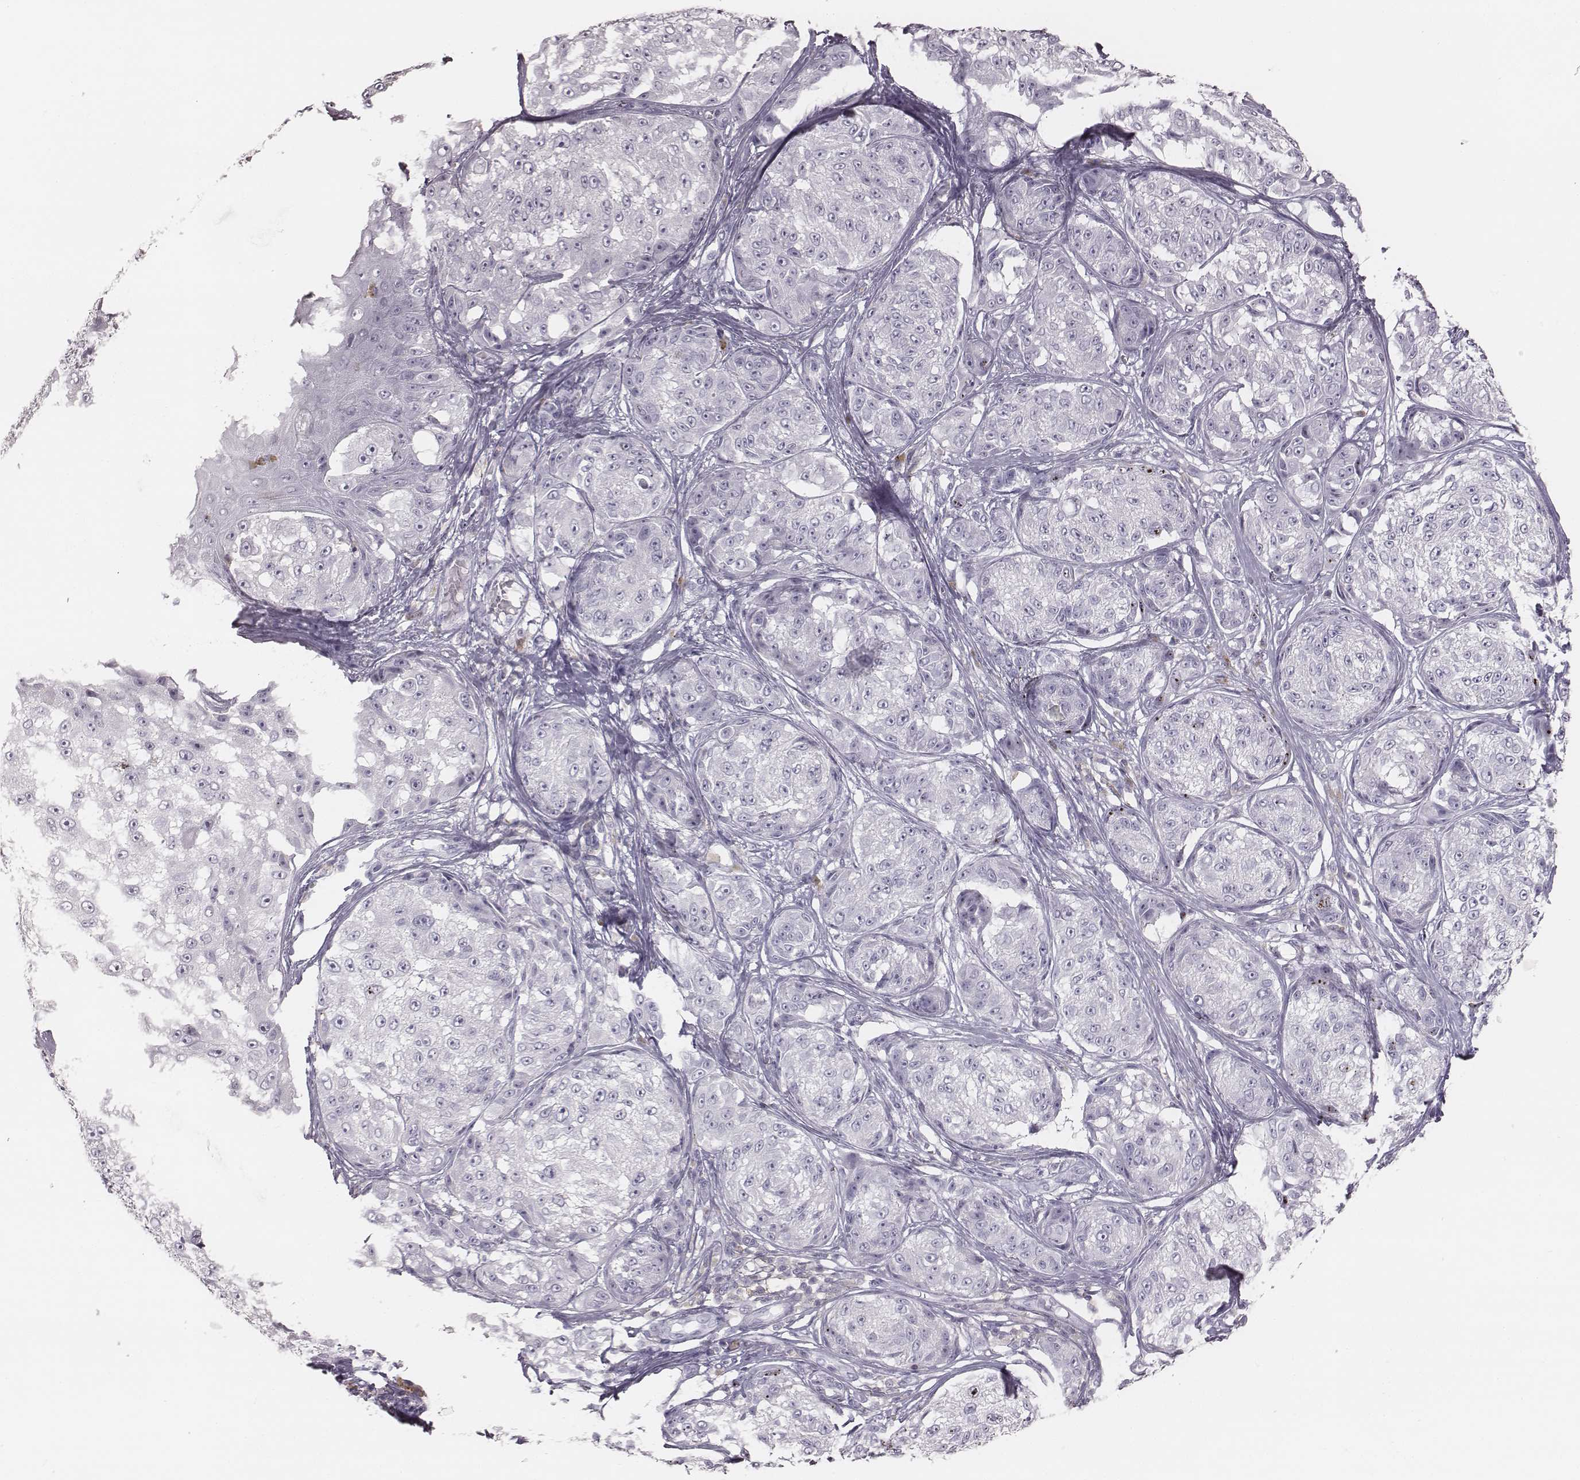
{"staining": {"intensity": "negative", "quantity": "none", "location": "none"}, "tissue": "melanoma", "cell_type": "Tumor cells", "image_type": "cancer", "snomed": [{"axis": "morphology", "description": "Malignant melanoma, NOS"}, {"axis": "topography", "description": "Skin"}], "caption": "A micrograph of human melanoma is negative for staining in tumor cells.", "gene": "ZNF365", "patient": {"sex": "male", "age": 61}}